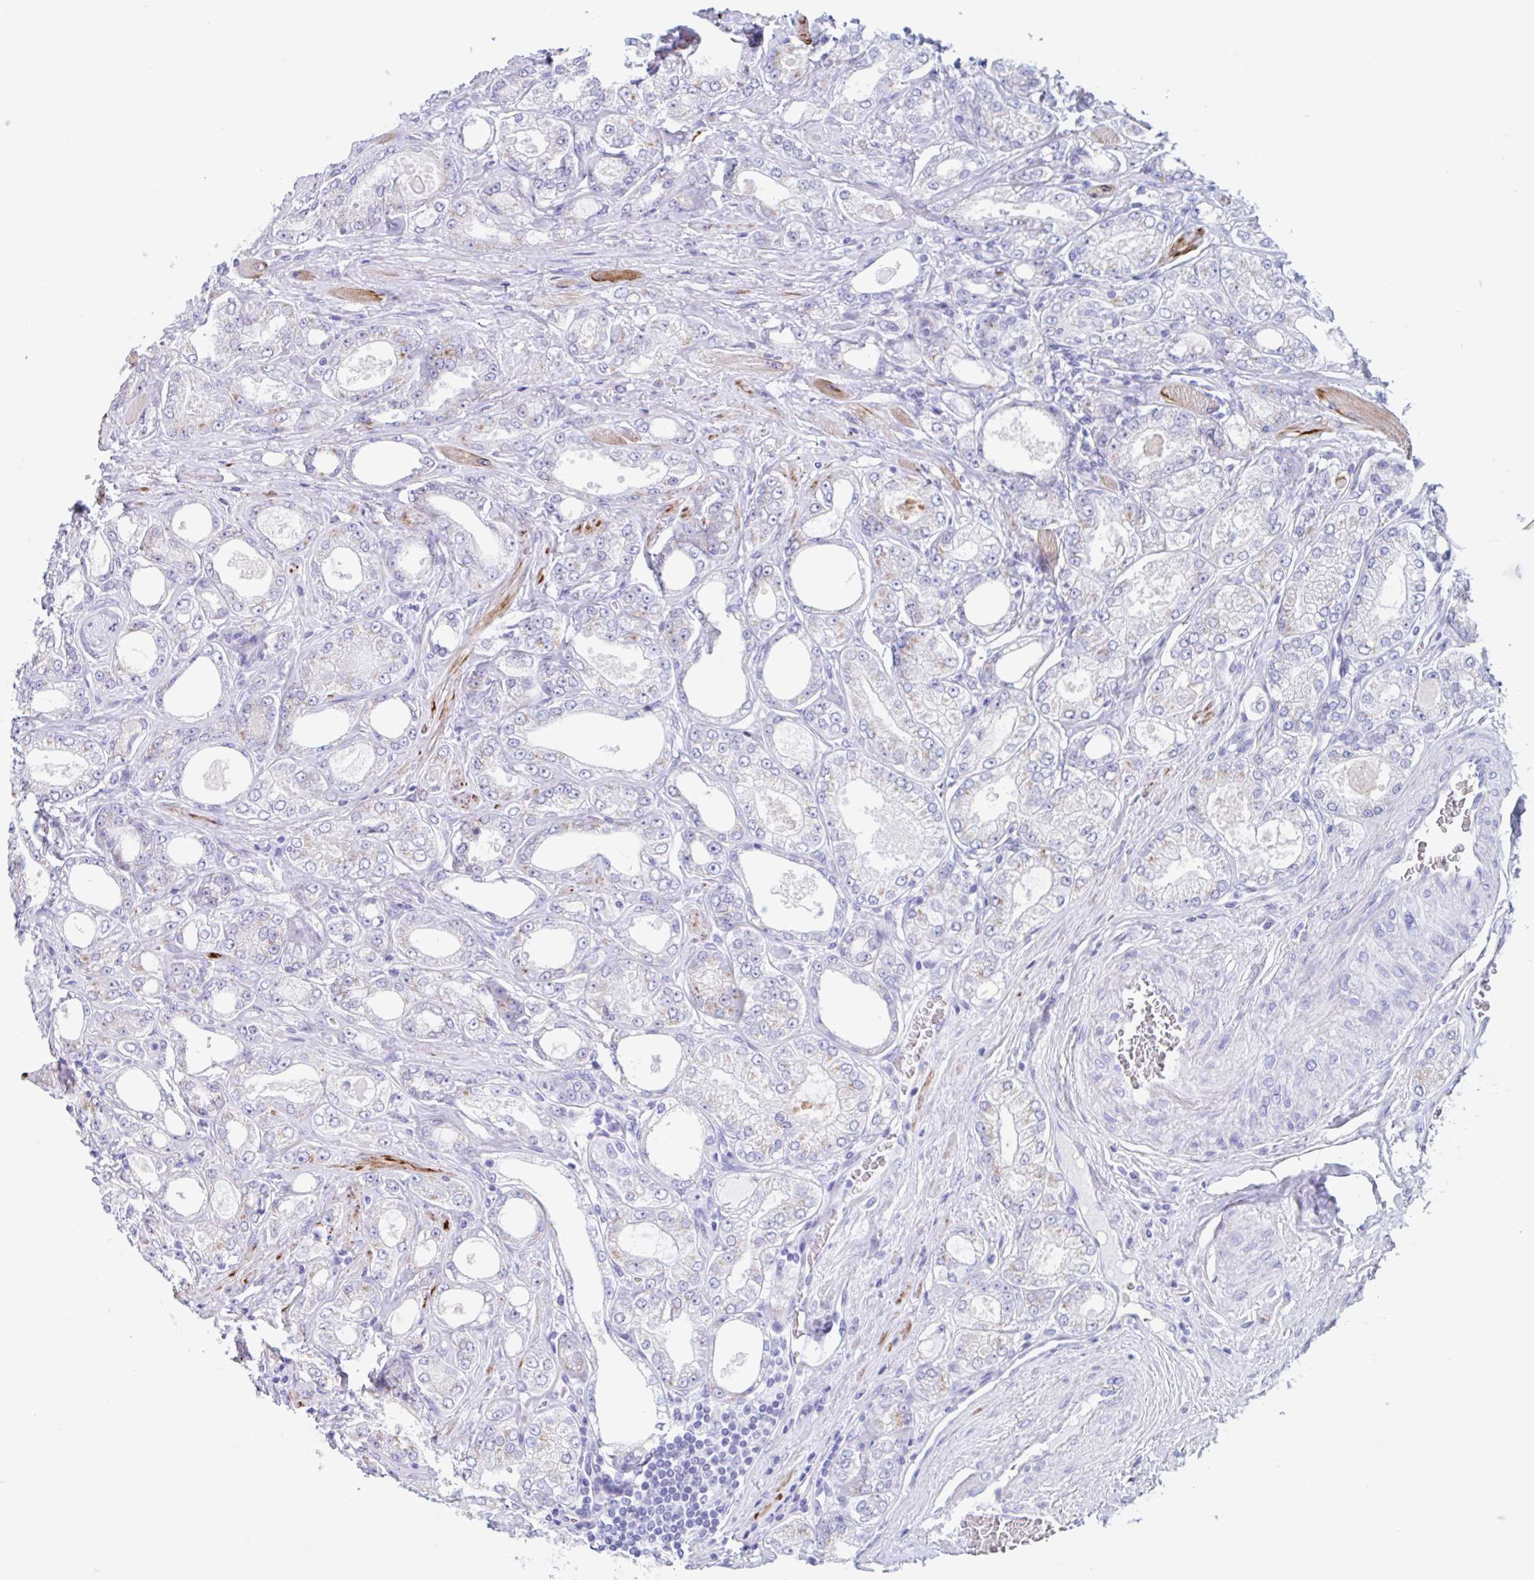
{"staining": {"intensity": "weak", "quantity": "<25%", "location": "cytoplasmic/membranous"}, "tissue": "prostate cancer", "cell_type": "Tumor cells", "image_type": "cancer", "snomed": [{"axis": "morphology", "description": "Adenocarcinoma, High grade"}, {"axis": "topography", "description": "Prostate"}], "caption": "This is an immunohistochemistry photomicrograph of human adenocarcinoma (high-grade) (prostate). There is no positivity in tumor cells.", "gene": "CPTP", "patient": {"sex": "male", "age": 68}}